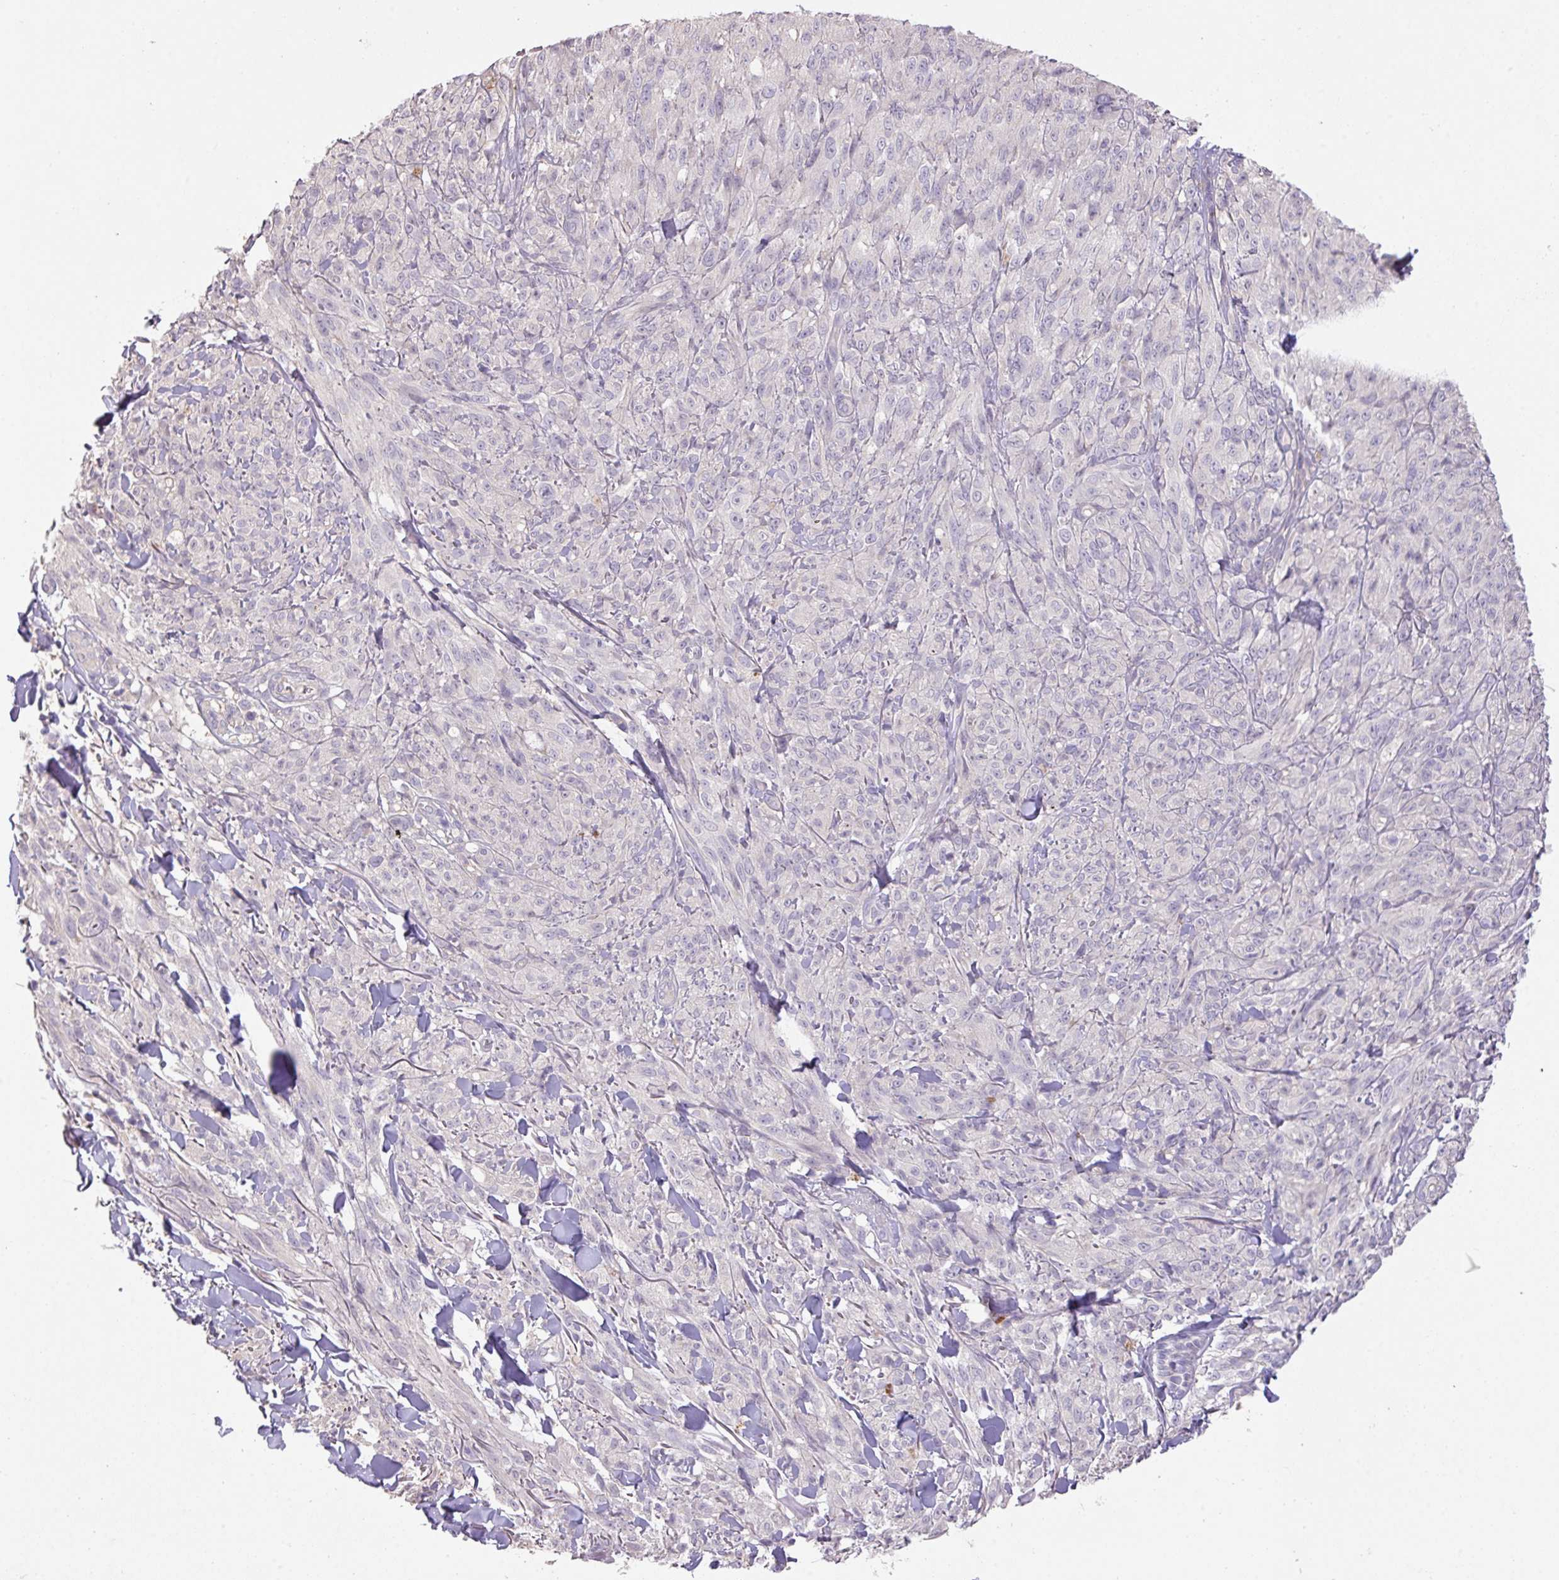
{"staining": {"intensity": "negative", "quantity": "none", "location": "none"}, "tissue": "melanoma", "cell_type": "Tumor cells", "image_type": "cancer", "snomed": [{"axis": "morphology", "description": "Malignant melanoma, NOS"}, {"axis": "topography", "description": "Skin of upper arm"}], "caption": "Immunohistochemistry (IHC) of melanoma reveals no expression in tumor cells.", "gene": "PRADC1", "patient": {"sex": "female", "age": 65}}